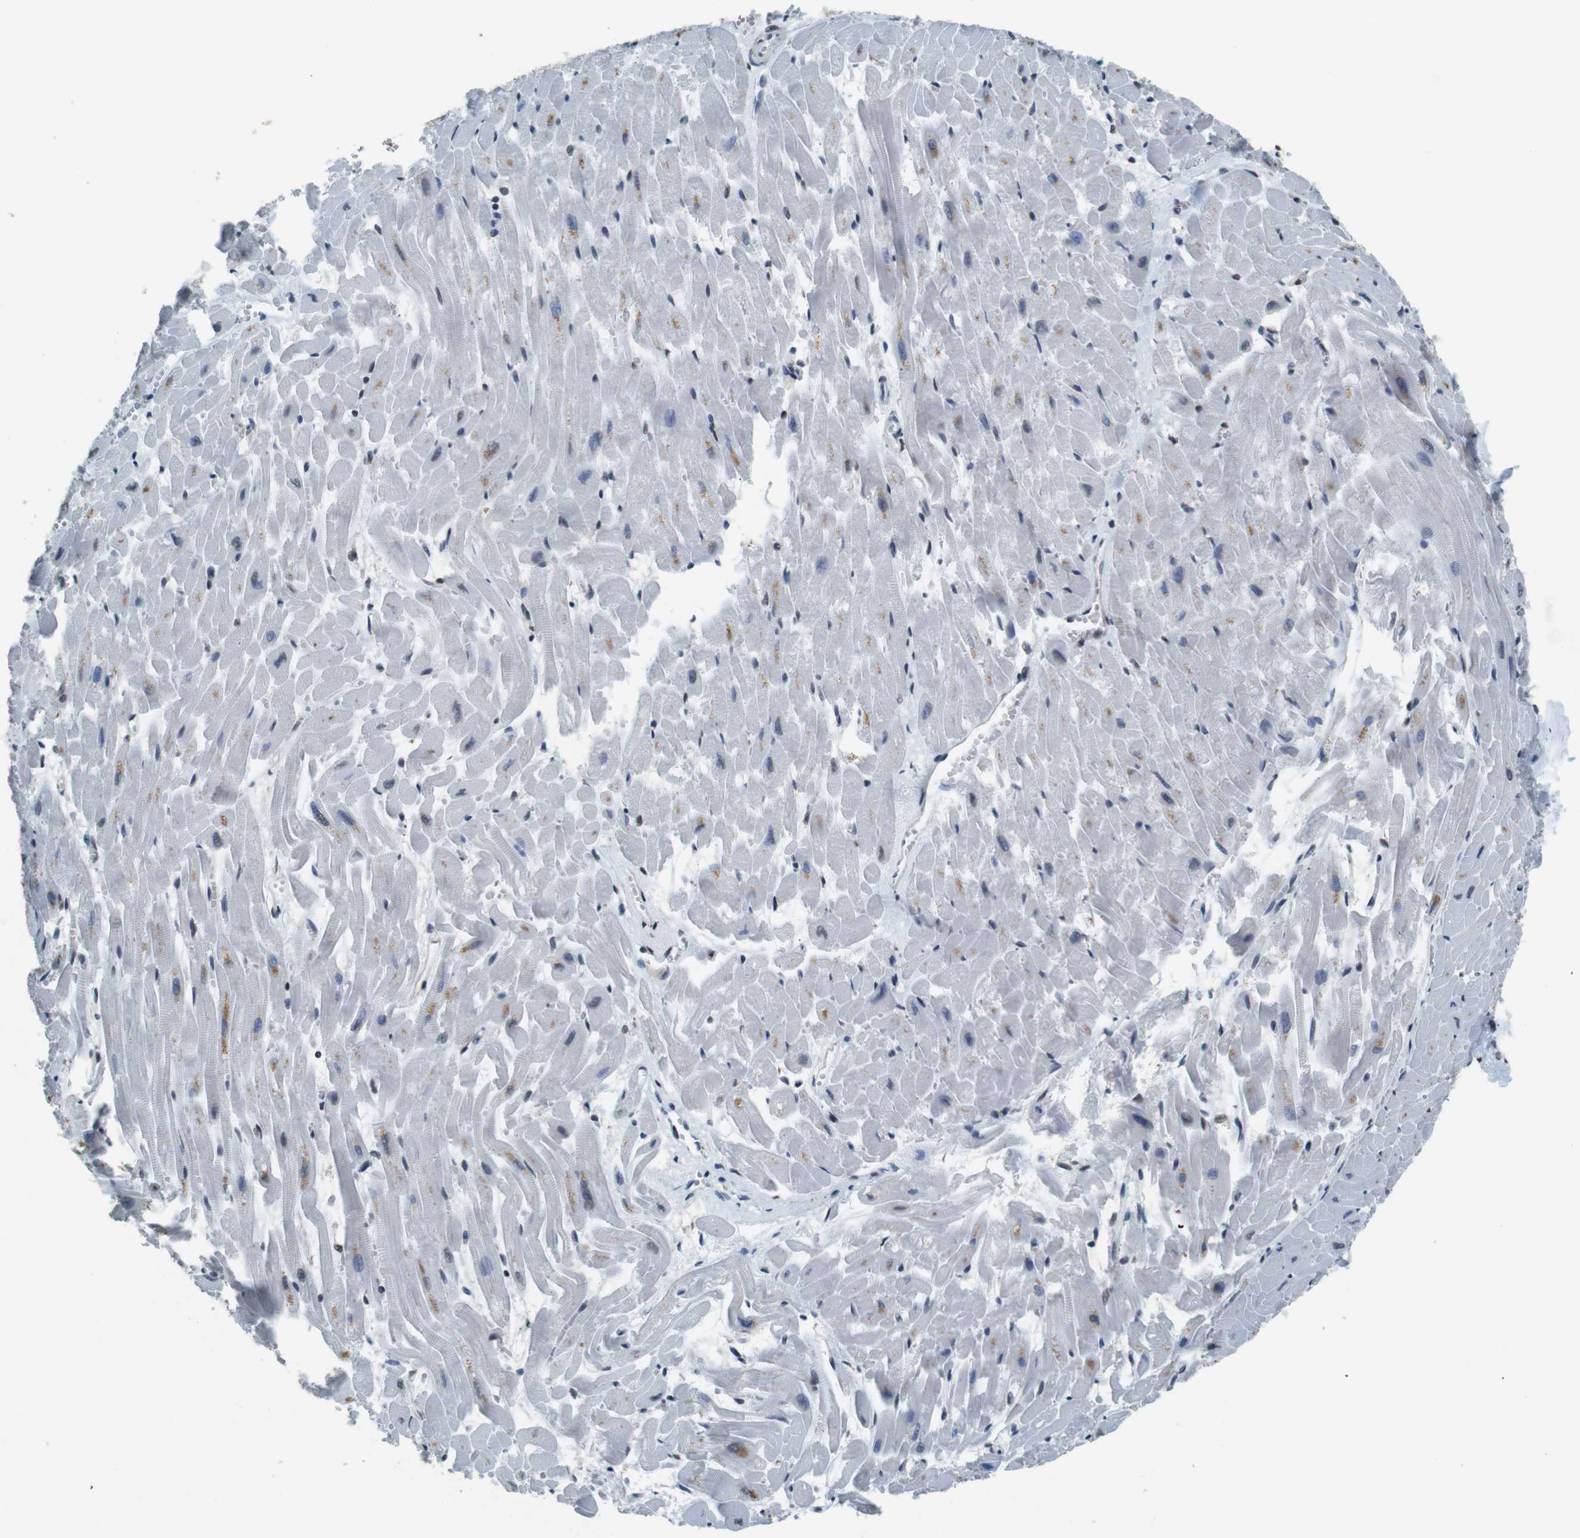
{"staining": {"intensity": "moderate", "quantity": "<25%", "location": "cytoplasmic/membranous"}, "tissue": "heart muscle", "cell_type": "Cardiomyocytes", "image_type": "normal", "snomed": [{"axis": "morphology", "description": "Normal tissue, NOS"}, {"axis": "topography", "description": "Heart"}], "caption": "Human heart muscle stained for a protein (brown) reveals moderate cytoplasmic/membranous positive staining in about <25% of cardiomyocytes.", "gene": "HEXIM1", "patient": {"sex": "female", "age": 19}}